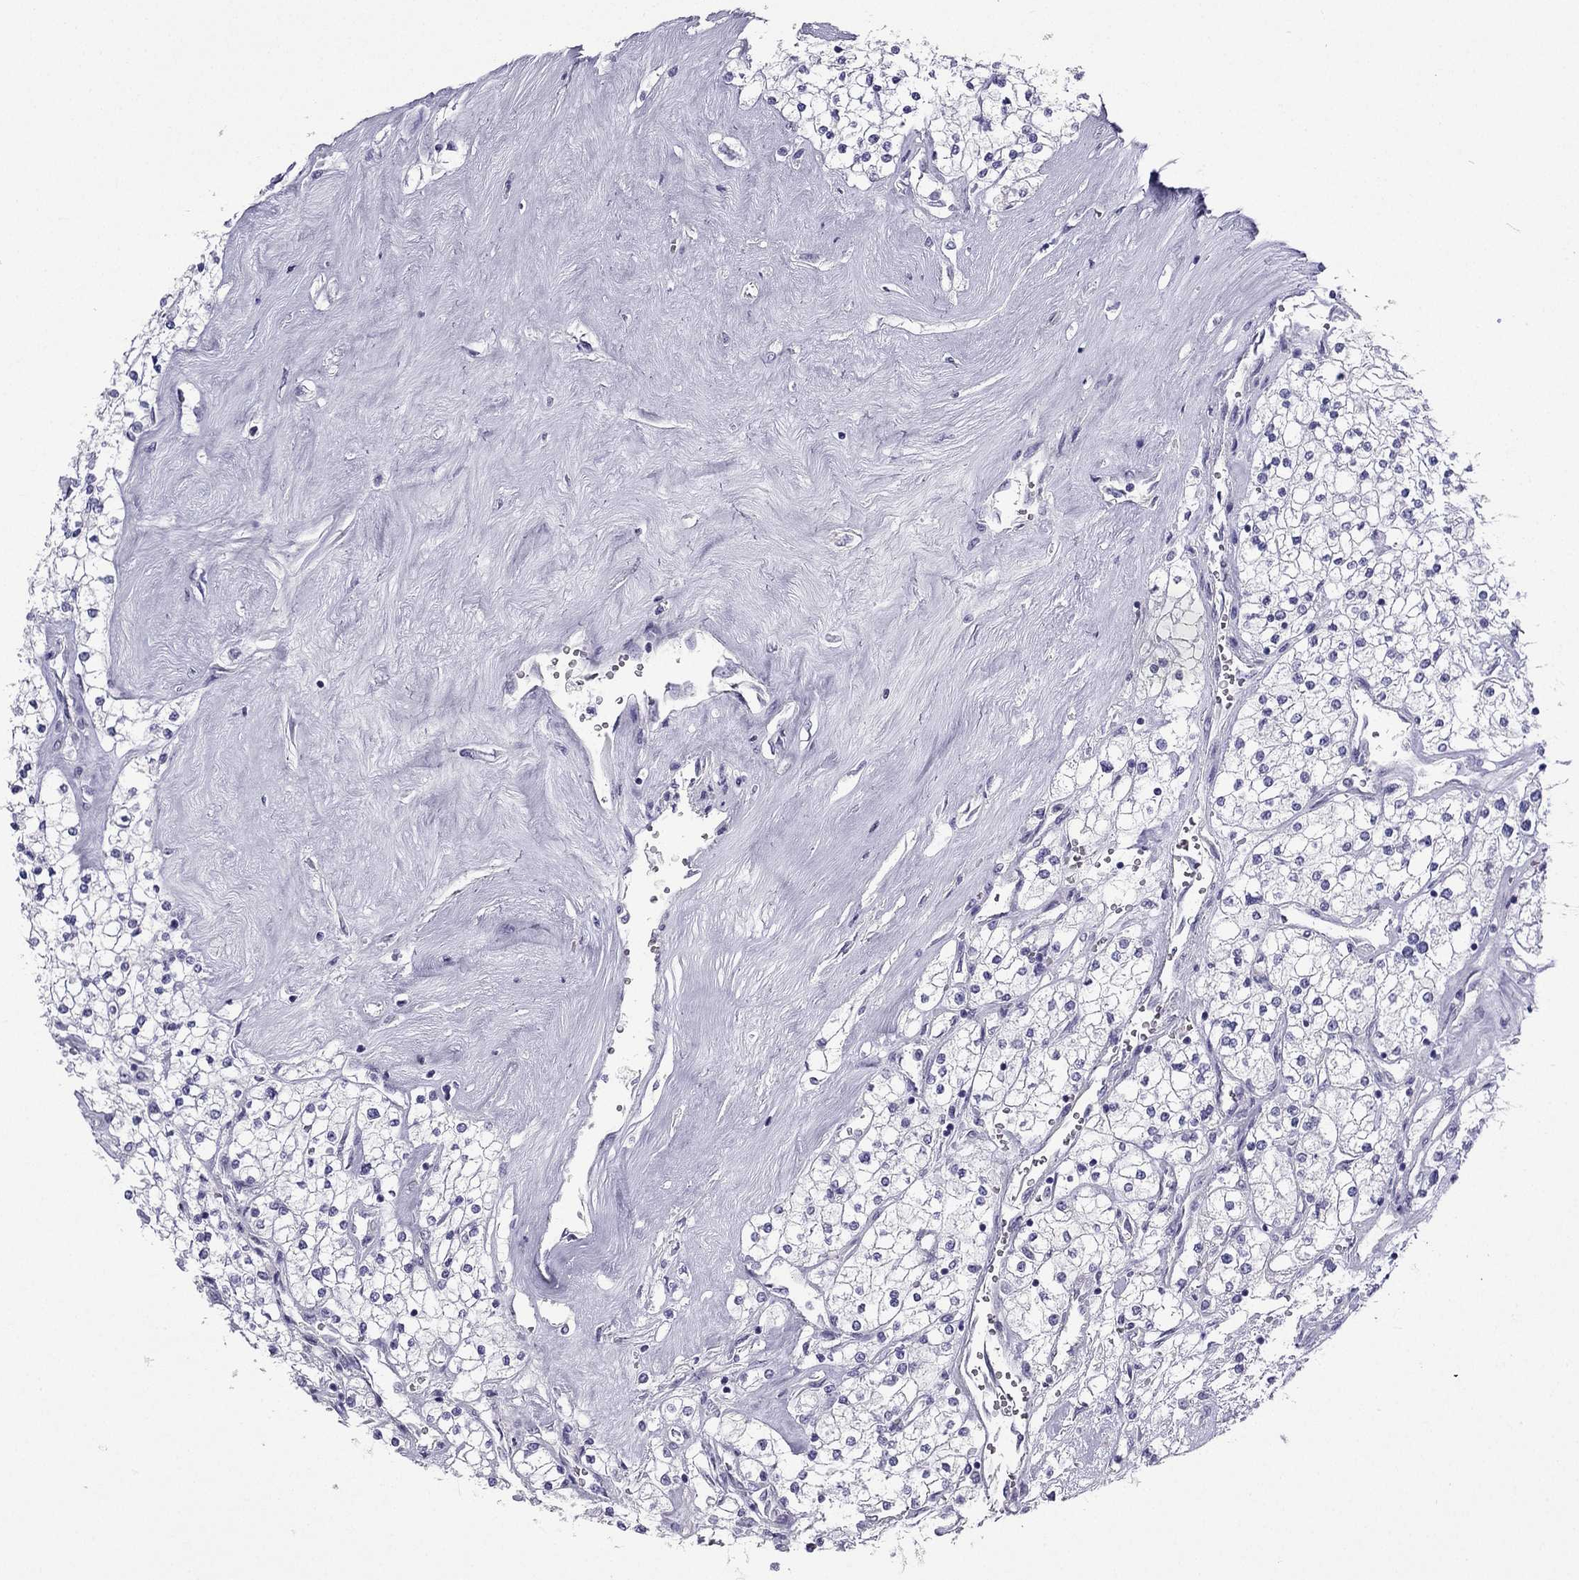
{"staining": {"intensity": "negative", "quantity": "none", "location": "none"}, "tissue": "renal cancer", "cell_type": "Tumor cells", "image_type": "cancer", "snomed": [{"axis": "morphology", "description": "Adenocarcinoma, NOS"}, {"axis": "topography", "description": "Kidney"}], "caption": "A histopathology image of human adenocarcinoma (renal) is negative for staining in tumor cells. The staining was performed using DAB (3,3'-diaminobenzidine) to visualize the protein expression in brown, while the nuclei were stained in blue with hematoxylin (Magnification: 20x).", "gene": "GJA8", "patient": {"sex": "male", "age": 80}}